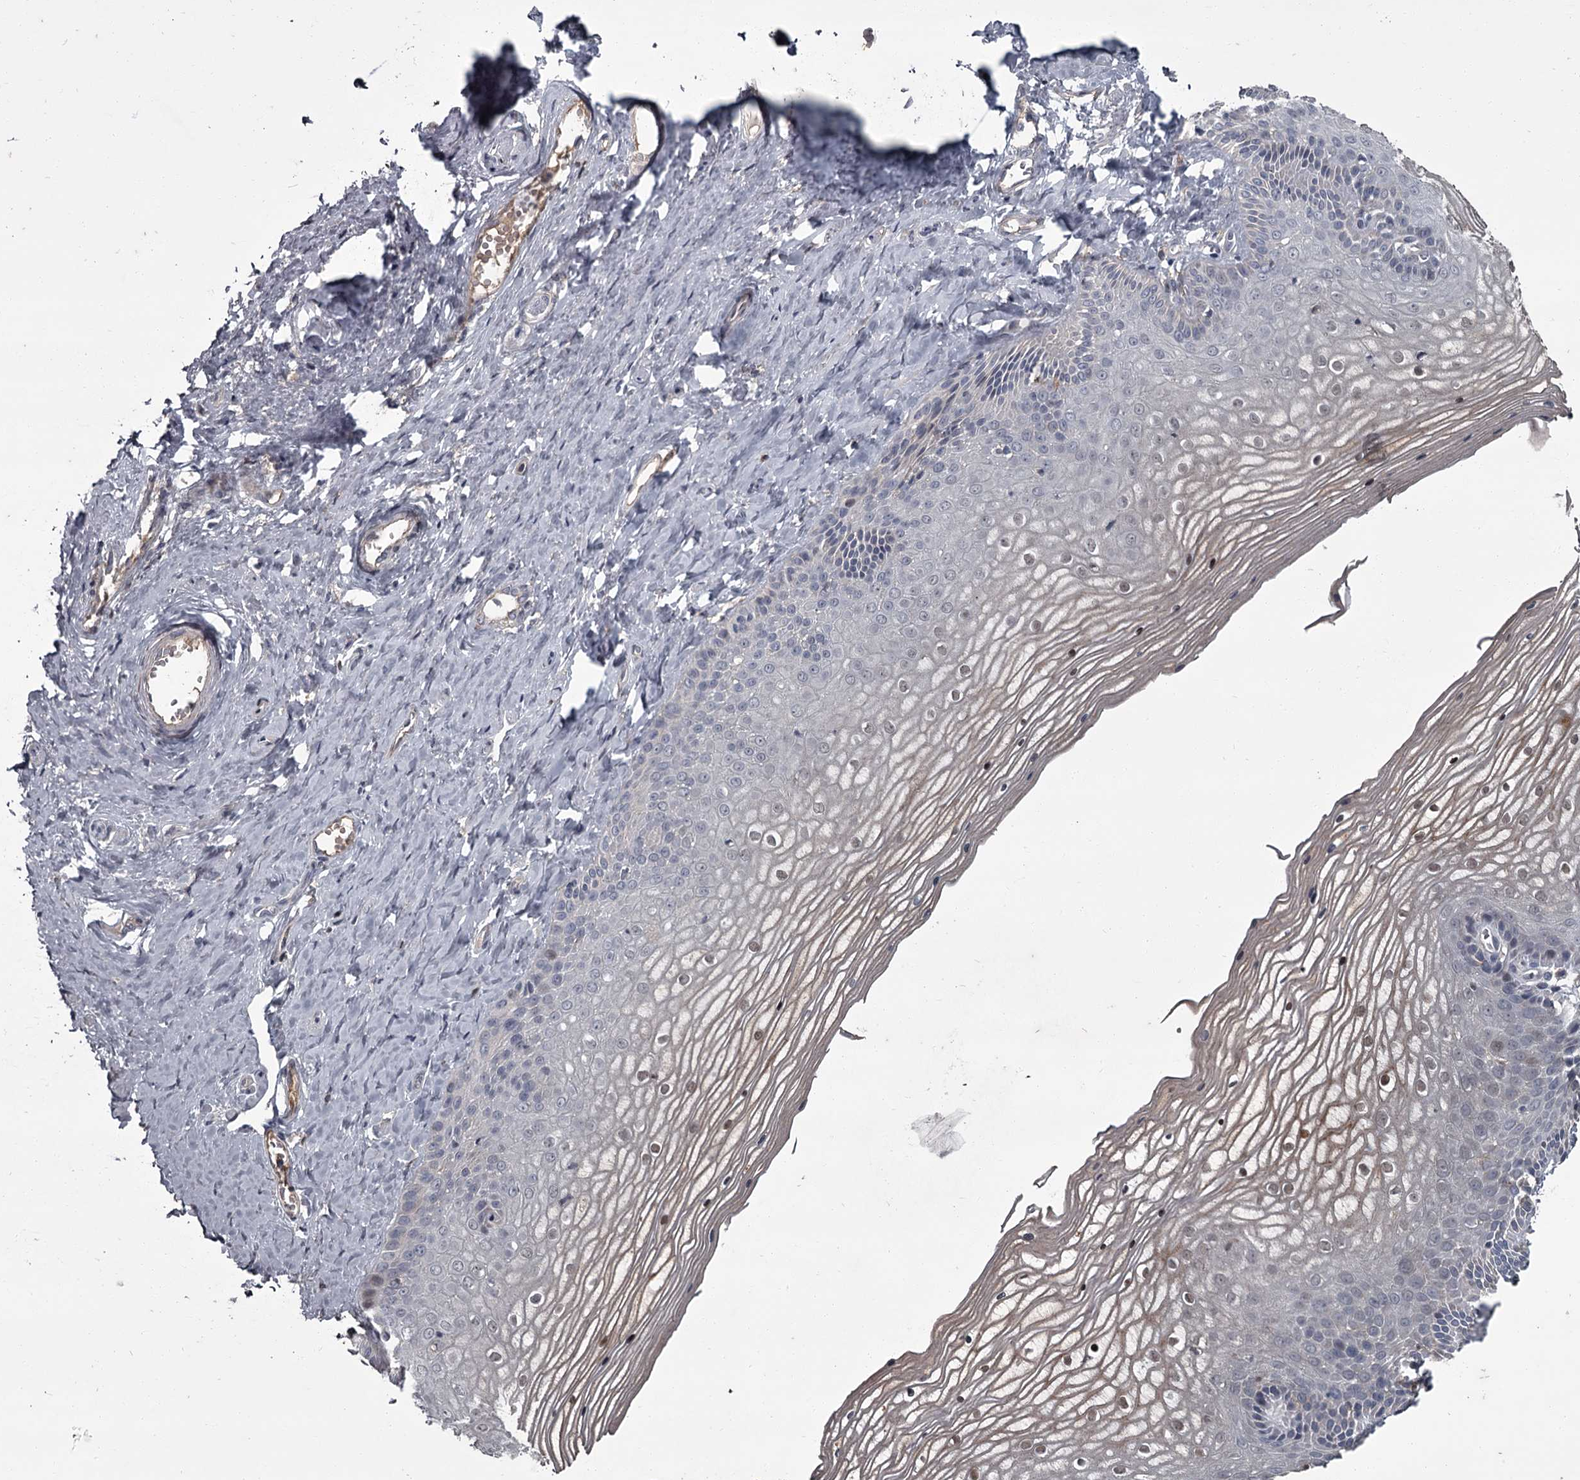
{"staining": {"intensity": "moderate", "quantity": "<25%", "location": "cytoplasmic/membranous,nuclear"}, "tissue": "vagina", "cell_type": "Squamous epithelial cells", "image_type": "normal", "snomed": [{"axis": "morphology", "description": "Normal tissue, NOS"}, {"axis": "topography", "description": "Vagina"}, {"axis": "topography", "description": "Cervix"}], "caption": "Immunohistochemical staining of benign vagina shows moderate cytoplasmic/membranous,nuclear protein expression in approximately <25% of squamous epithelial cells.", "gene": "FLVCR2", "patient": {"sex": "female", "age": 40}}